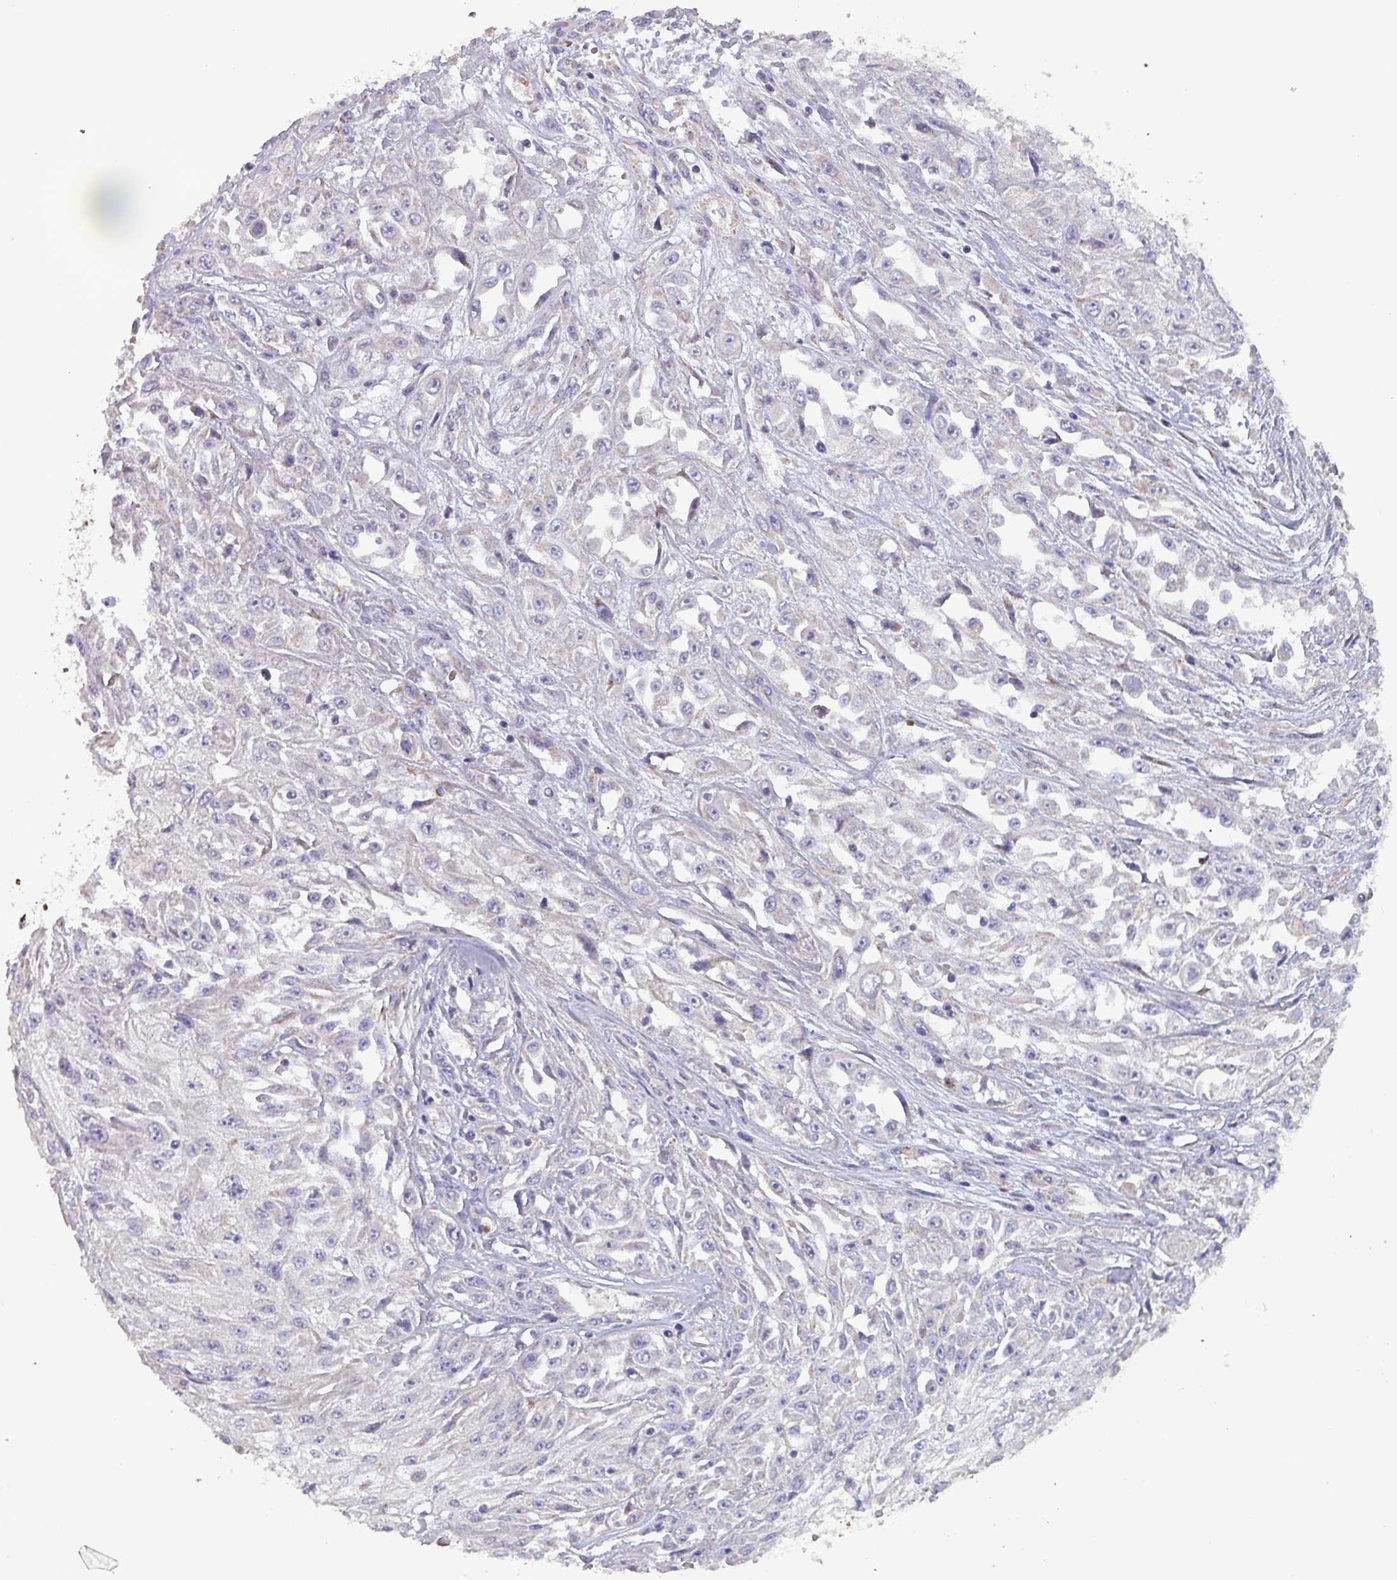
{"staining": {"intensity": "negative", "quantity": "none", "location": "none"}, "tissue": "skin cancer", "cell_type": "Tumor cells", "image_type": "cancer", "snomed": [{"axis": "morphology", "description": "Squamous cell carcinoma, NOS"}, {"axis": "morphology", "description": "Squamous cell carcinoma, metastatic, NOS"}, {"axis": "topography", "description": "Skin"}, {"axis": "topography", "description": "Lymph node"}], "caption": "Immunohistochemical staining of human skin cancer (squamous cell carcinoma) shows no significant positivity in tumor cells.", "gene": "ZNF322", "patient": {"sex": "male", "age": 75}}